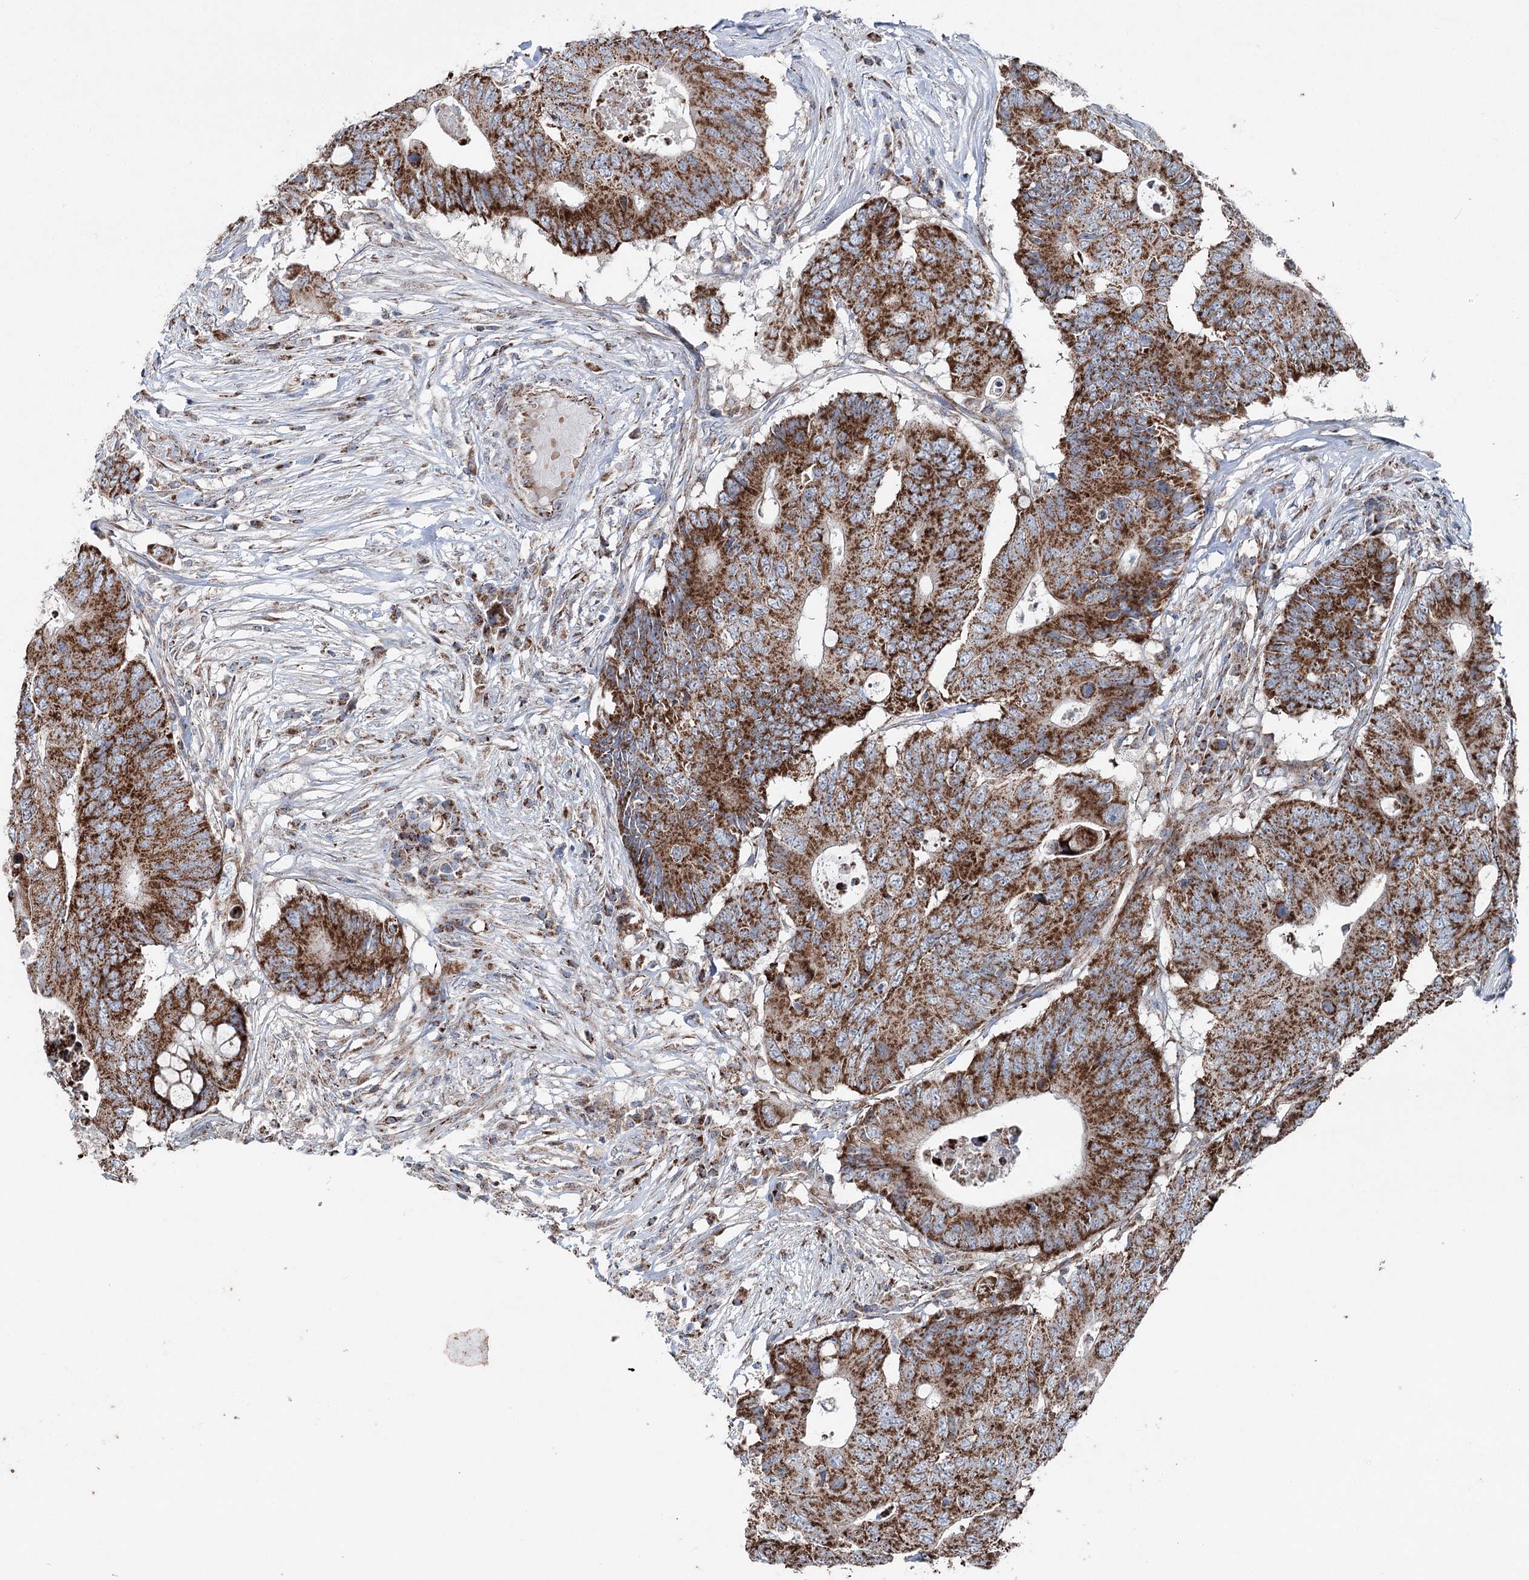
{"staining": {"intensity": "strong", "quantity": ">75%", "location": "cytoplasmic/membranous"}, "tissue": "colorectal cancer", "cell_type": "Tumor cells", "image_type": "cancer", "snomed": [{"axis": "morphology", "description": "Adenocarcinoma, NOS"}, {"axis": "topography", "description": "Colon"}], "caption": "This micrograph shows immunohistochemistry staining of colorectal cancer, with high strong cytoplasmic/membranous staining in approximately >75% of tumor cells.", "gene": "UCN3", "patient": {"sex": "male", "age": 71}}